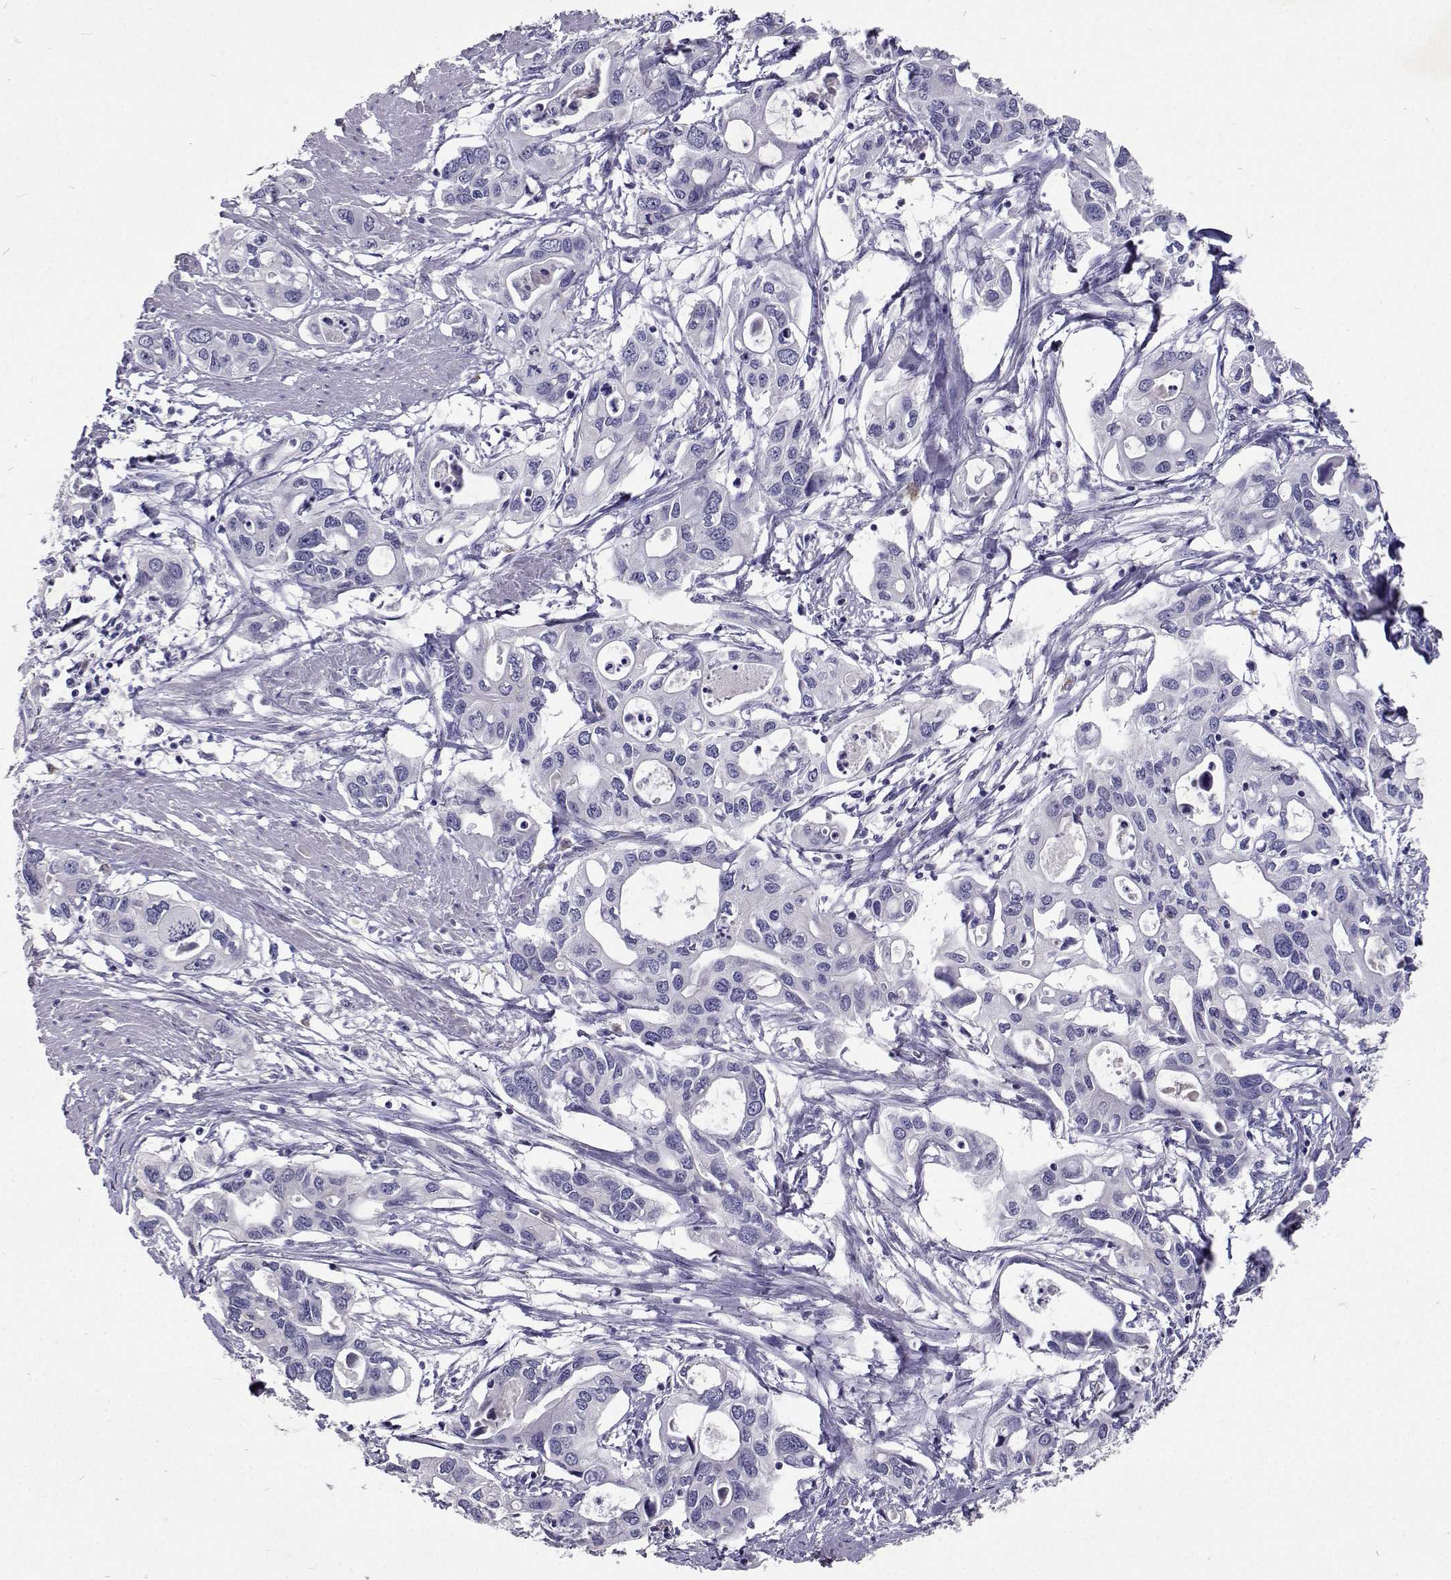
{"staining": {"intensity": "negative", "quantity": "none", "location": "none"}, "tissue": "pancreatic cancer", "cell_type": "Tumor cells", "image_type": "cancer", "snomed": [{"axis": "morphology", "description": "Adenocarcinoma, NOS"}, {"axis": "topography", "description": "Pancreas"}], "caption": "The image exhibits no significant staining in tumor cells of pancreatic adenocarcinoma.", "gene": "CFAP44", "patient": {"sex": "male", "age": 60}}